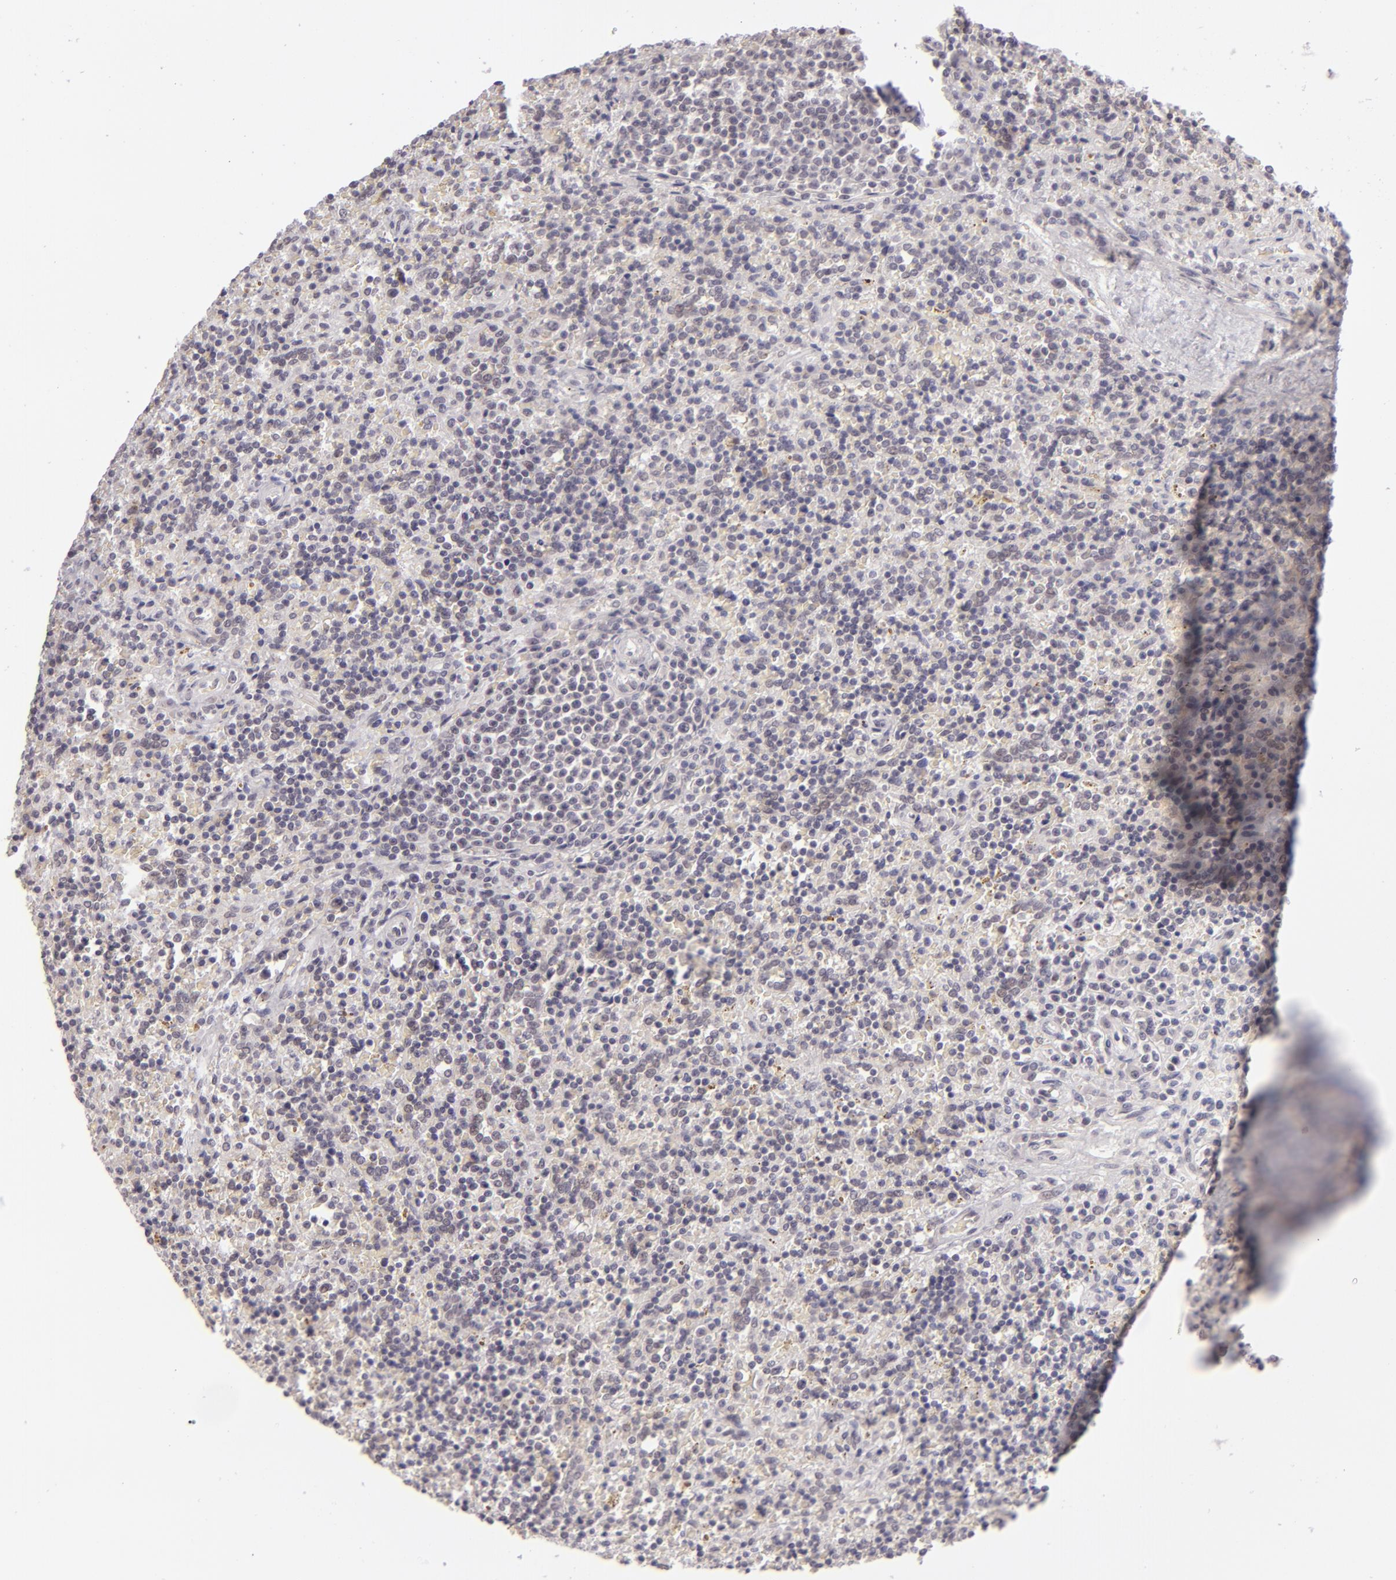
{"staining": {"intensity": "negative", "quantity": "none", "location": "none"}, "tissue": "lymphoma", "cell_type": "Tumor cells", "image_type": "cancer", "snomed": [{"axis": "morphology", "description": "Malignant lymphoma, non-Hodgkin's type, Low grade"}, {"axis": "topography", "description": "Spleen"}], "caption": "Immunohistochemistry image of neoplastic tissue: malignant lymphoma, non-Hodgkin's type (low-grade) stained with DAB displays no significant protein staining in tumor cells.", "gene": "ZNF205", "patient": {"sex": "male", "age": 67}}